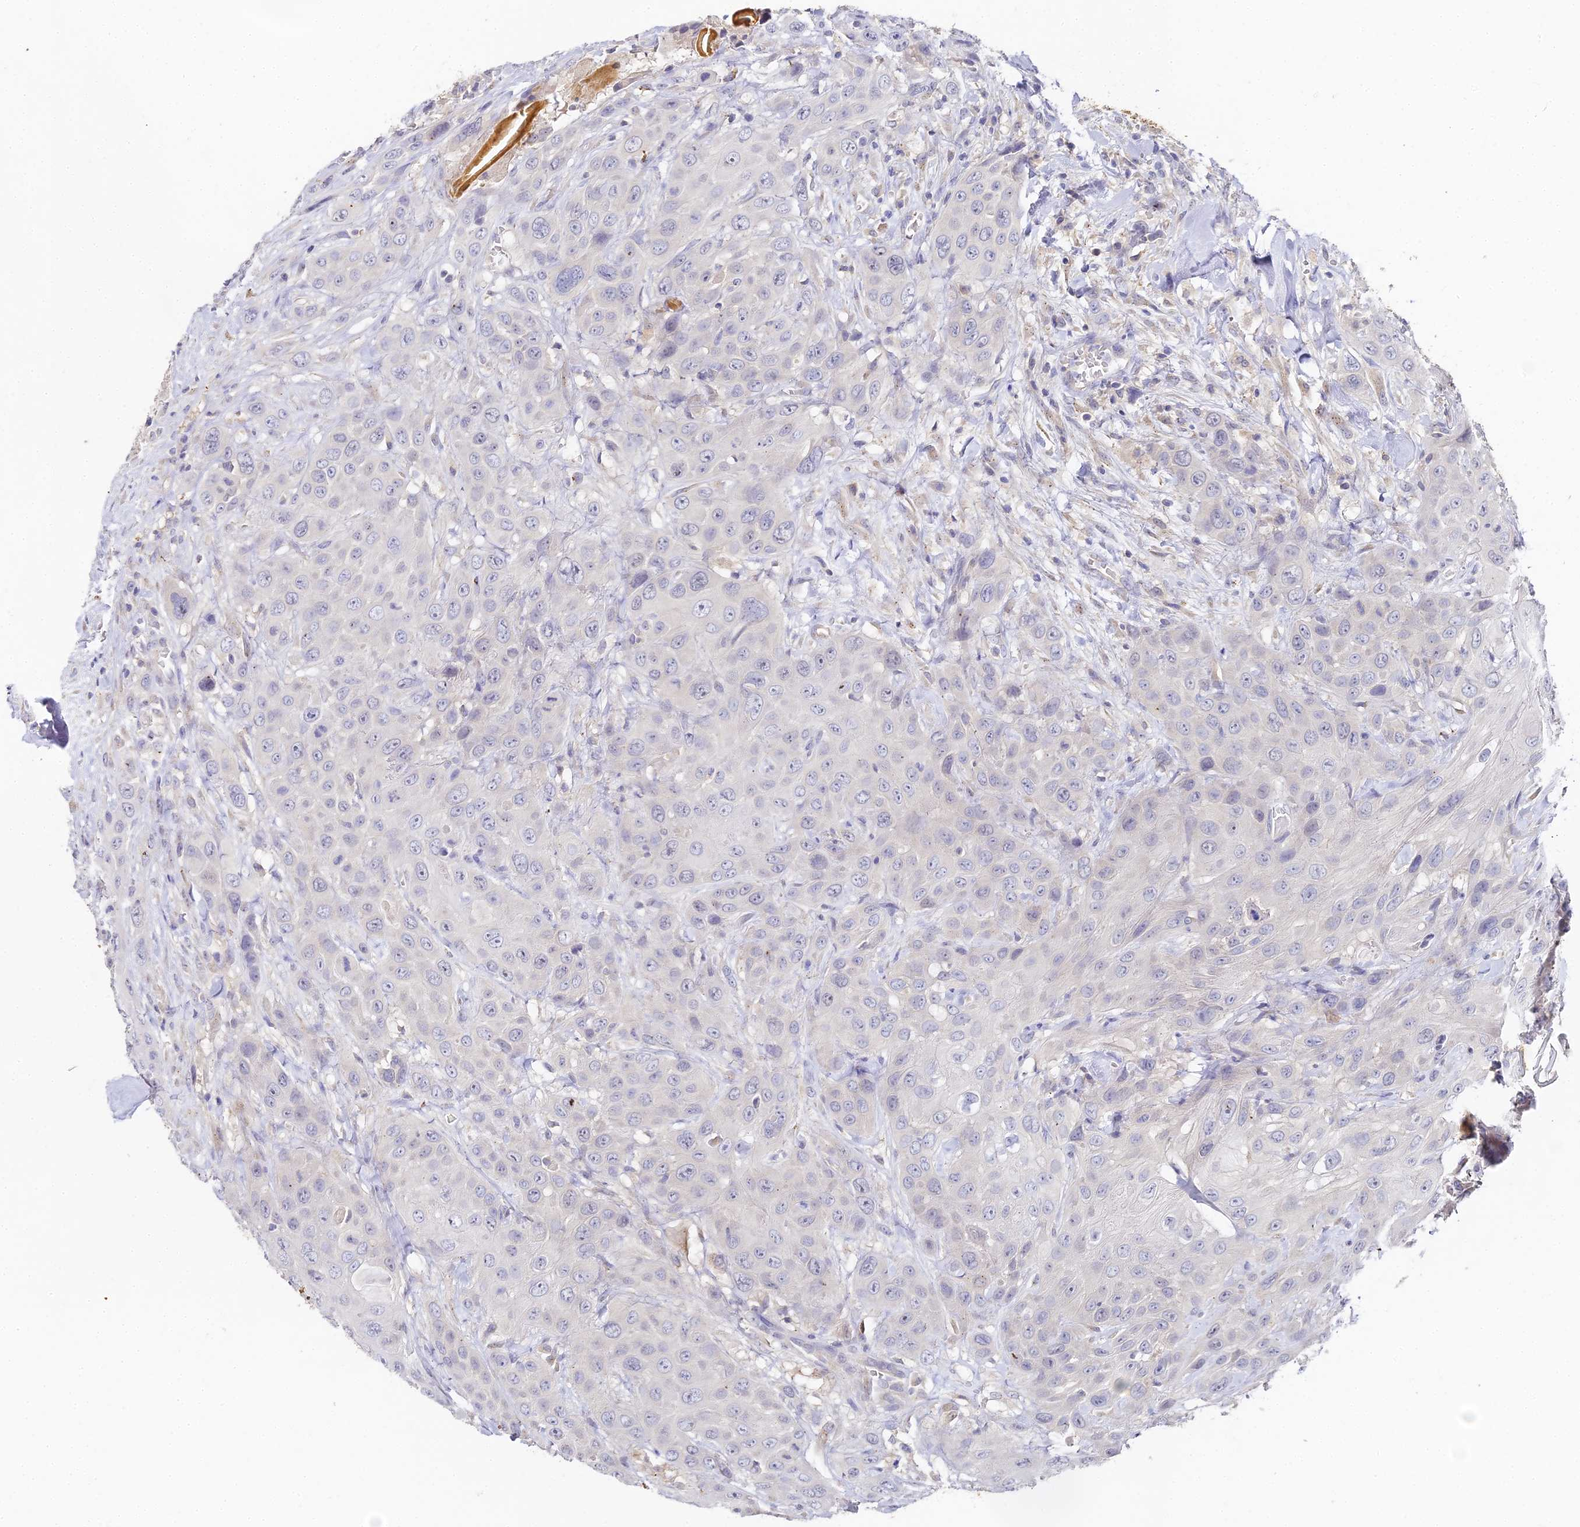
{"staining": {"intensity": "negative", "quantity": "none", "location": "none"}, "tissue": "head and neck cancer", "cell_type": "Tumor cells", "image_type": "cancer", "snomed": [{"axis": "morphology", "description": "Squamous cell carcinoma, NOS"}, {"axis": "topography", "description": "Head-Neck"}], "caption": "IHC photomicrograph of head and neck squamous cell carcinoma stained for a protein (brown), which reveals no expression in tumor cells.", "gene": "DONSON", "patient": {"sex": "male", "age": 81}}